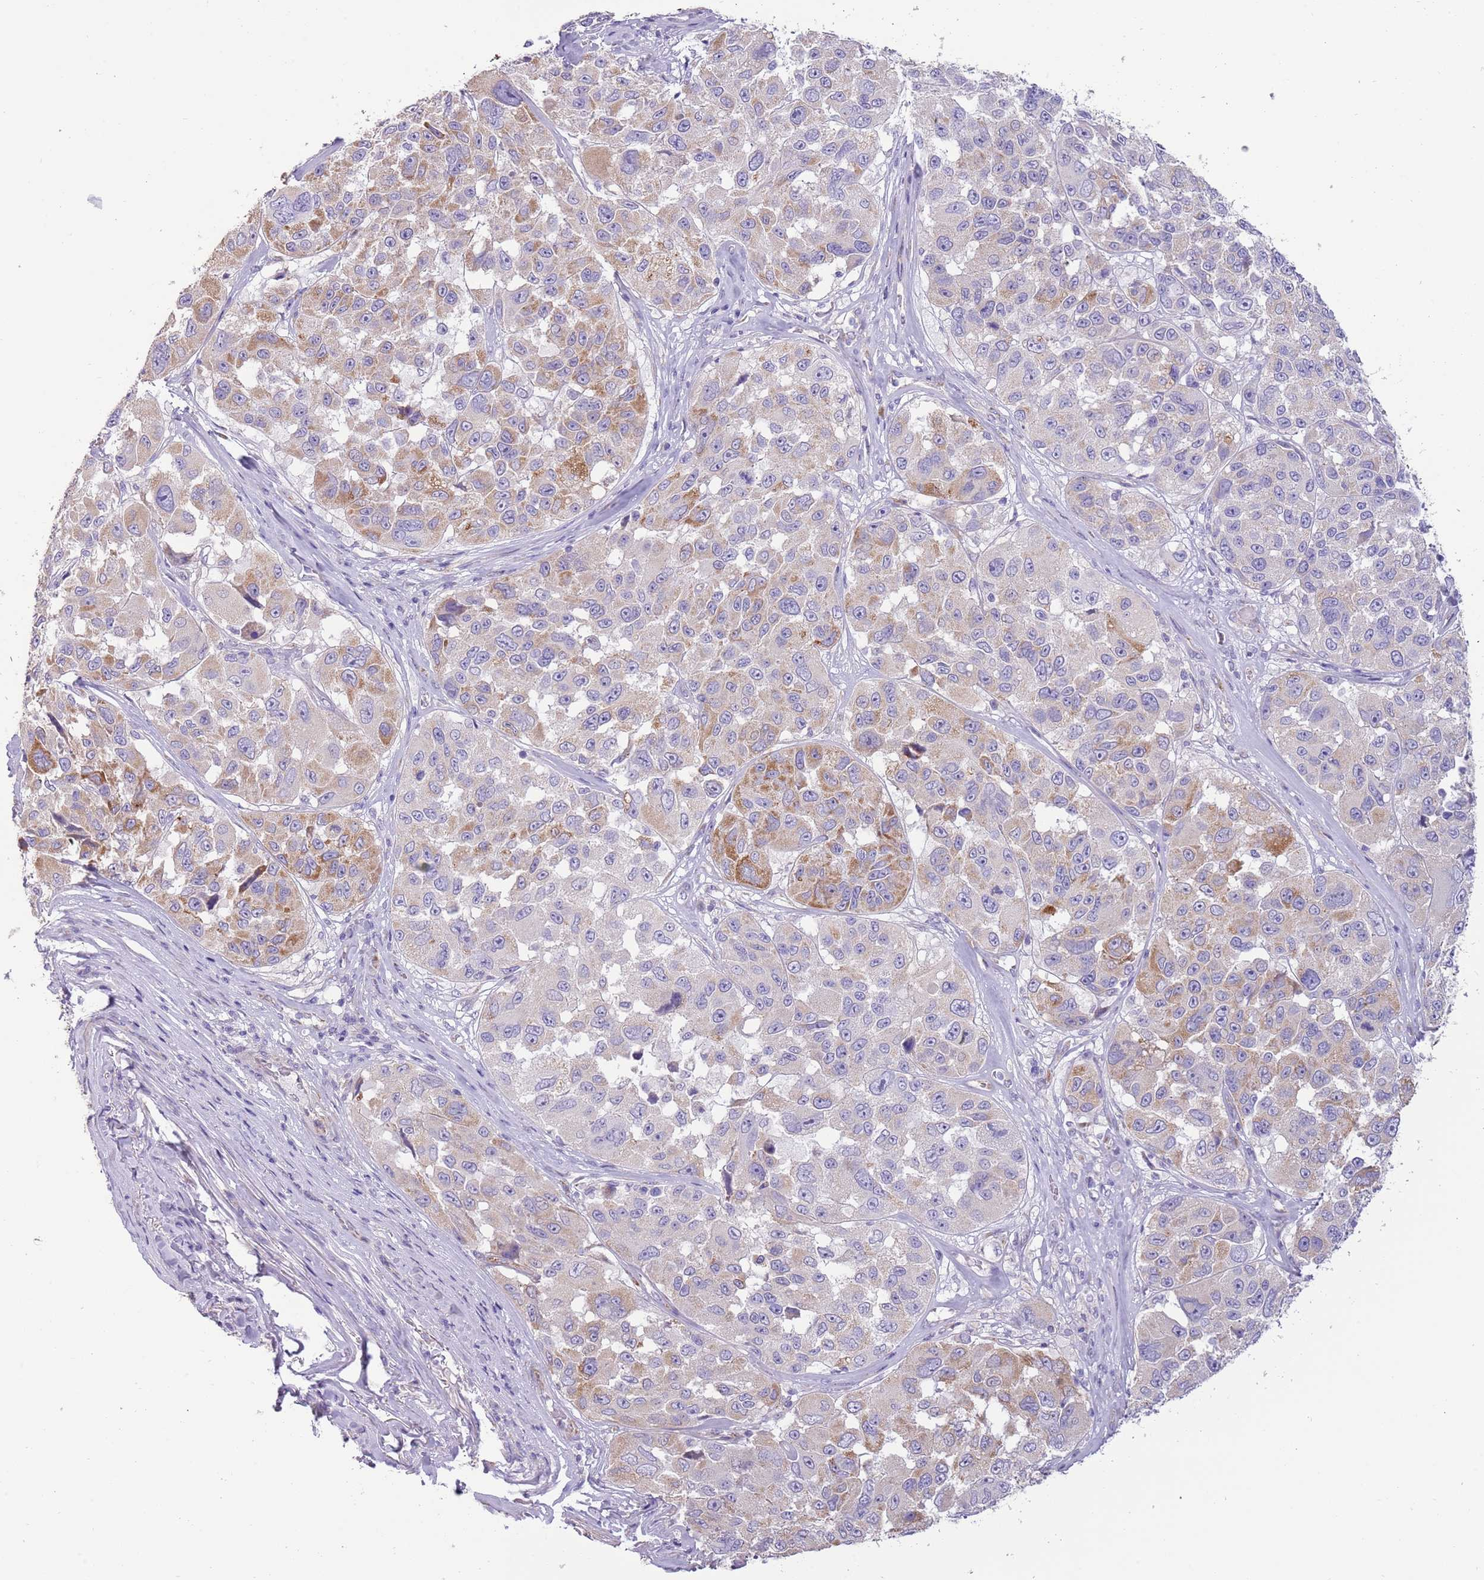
{"staining": {"intensity": "moderate", "quantity": "<25%", "location": "cytoplasmic/membranous"}, "tissue": "melanoma", "cell_type": "Tumor cells", "image_type": "cancer", "snomed": [{"axis": "morphology", "description": "Malignant melanoma, NOS"}, {"axis": "topography", "description": "Skin"}], "caption": "Immunohistochemistry micrograph of neoplastic tissue: human melanoma stained using immunohistochemistry exhibits low levels of moderate protein expression localized specifically in the cytoplasmic/membranous of tumor cells, appearing as a cytoplasmic/membranous brown color.", "gene": "RNF222", "patient": {"sex": "female", "age": 66}}